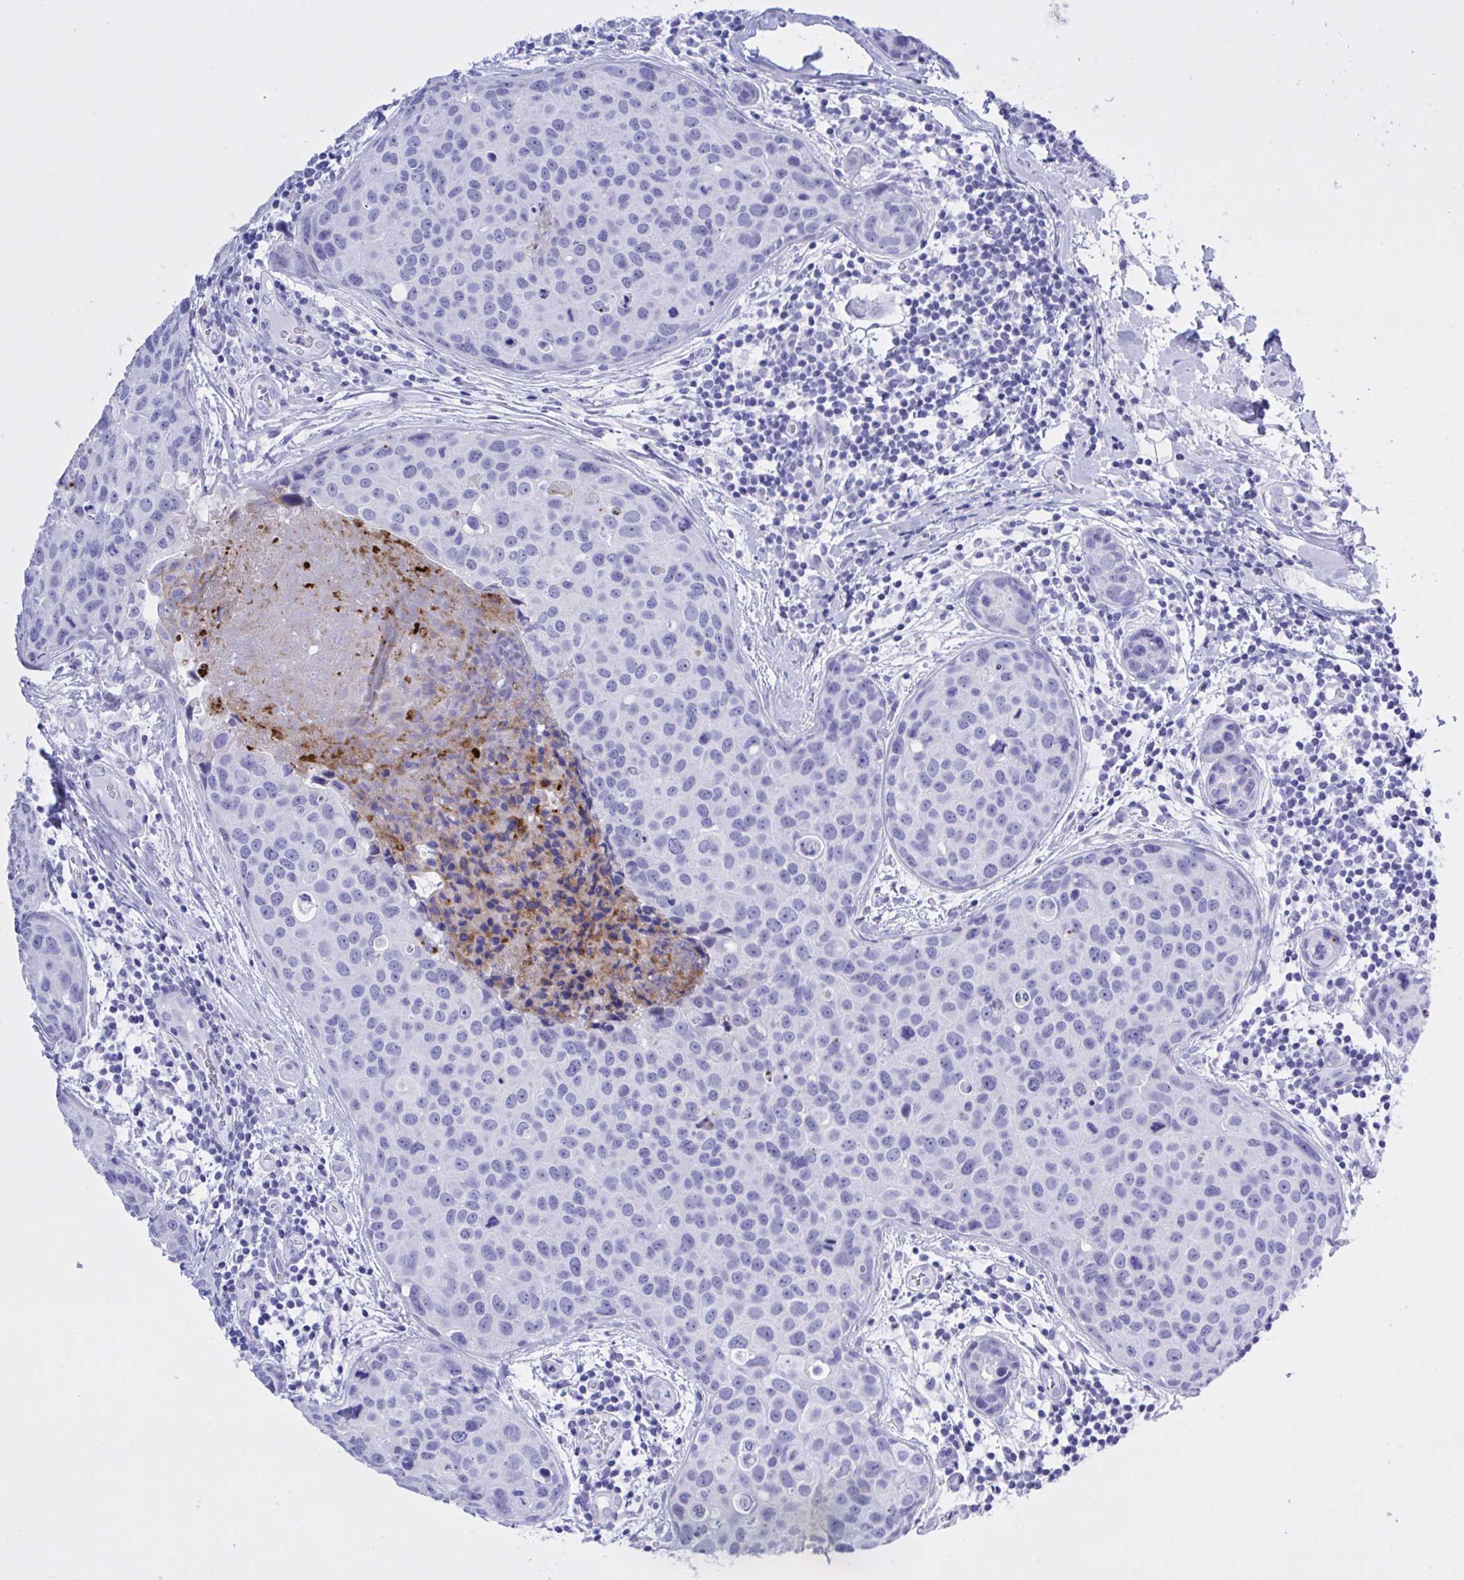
{"staining": {"intensity": "negative", "quantity": "none", "location": "none"}, "tissue": "breast cancer", "cell_type": "Tumor cells", "image_type": "cancer", "snomed": [{"axis": "morphology", "description": "Duct carcinoma"}, {"axis": "topography", "description": "Breast"}], "caption": "IHC image of human breast cancer (intraductal carcinoma) stained for a protein (brown), which demonstrates no staining in tumor cells.", "gene": "BEX5", "patient": {"sex": "female", "age": 24}}